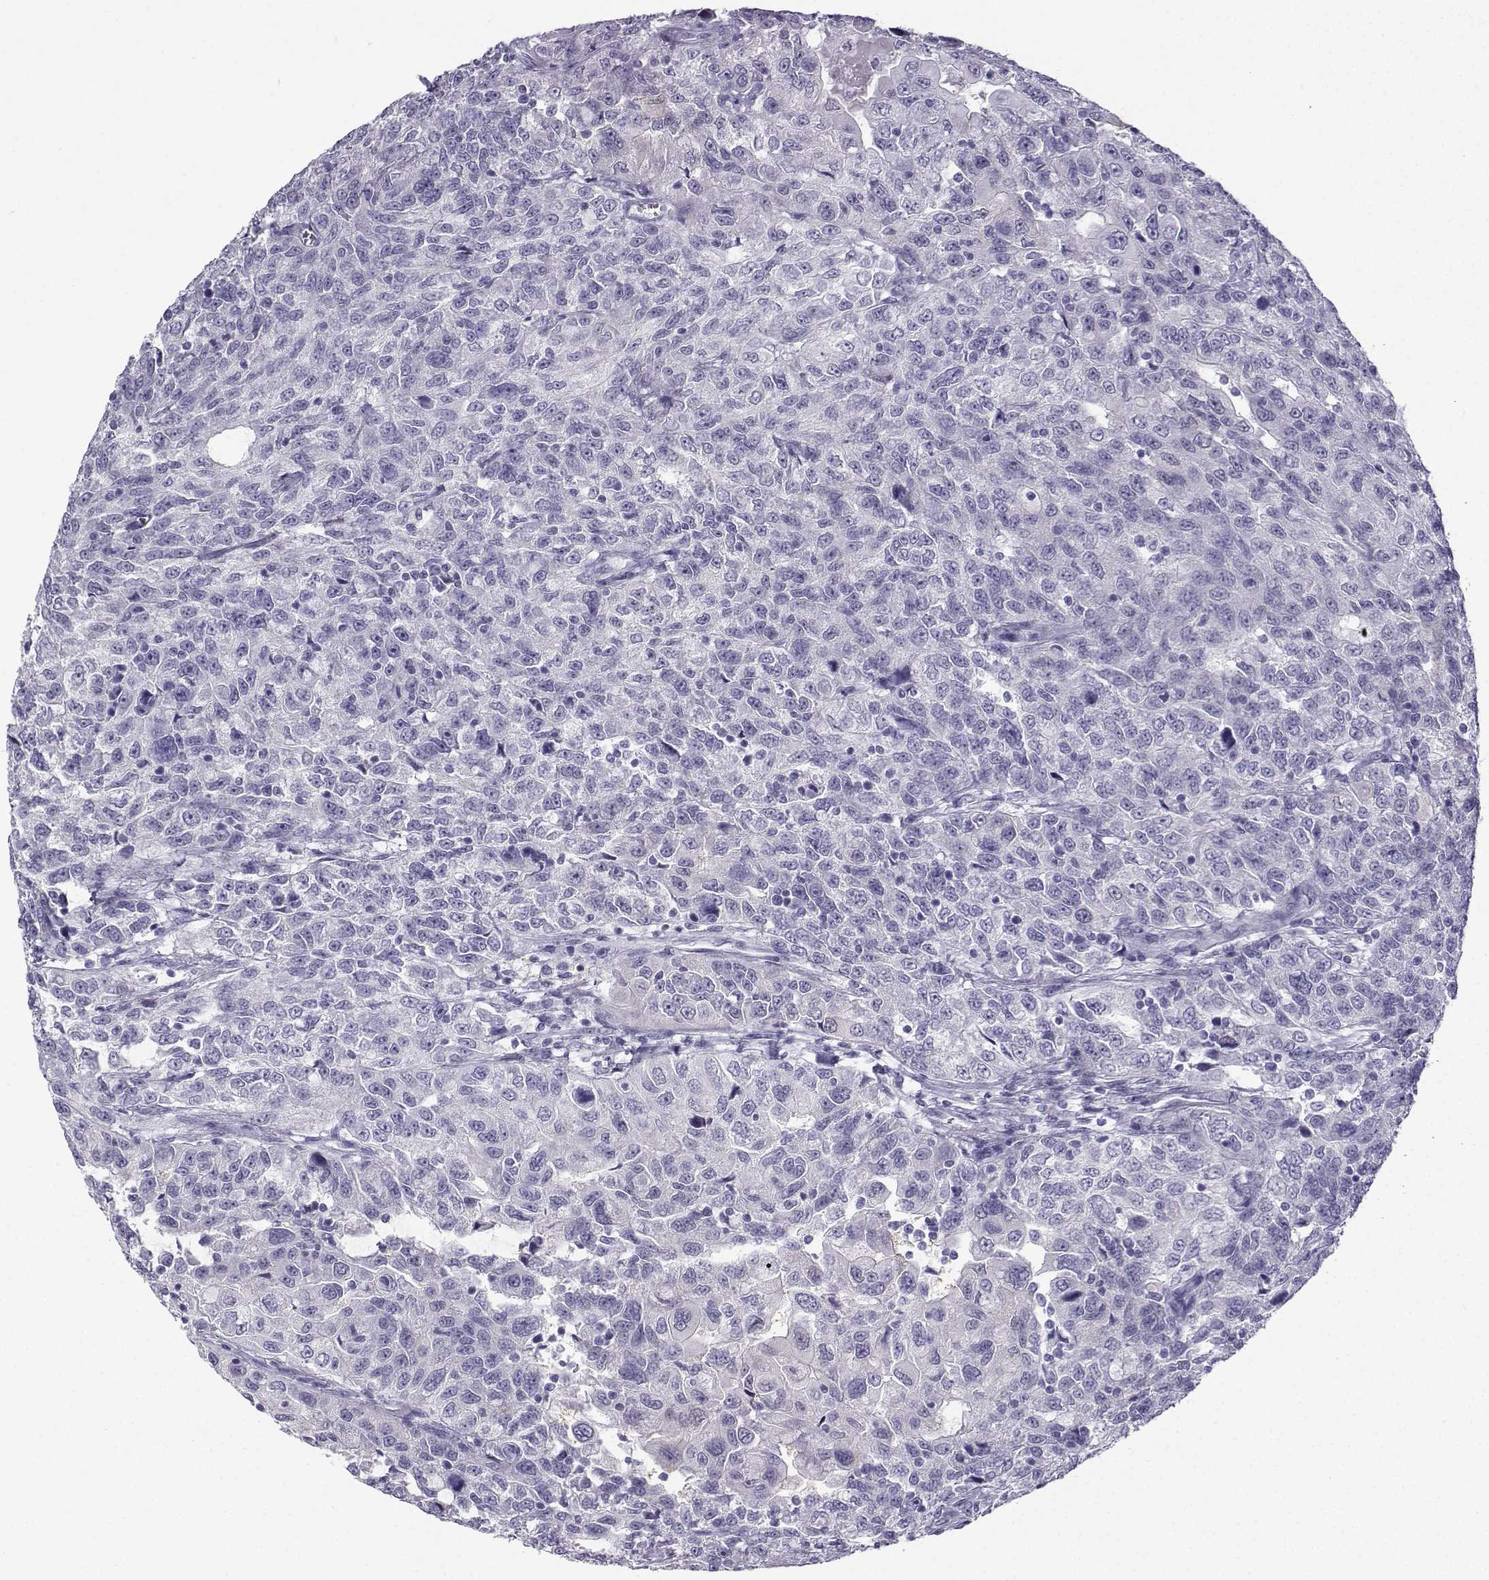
{"staining": {"intensity": "negative", "quantity": "none", "location": "none"}, "tissue": "urothelial cancer", "cell_type": "Tumor cells", "image_type": "cancer", "snomed": [{"axis": "morphology", "description": "Urothelial carcinoma, NOS"}, {"axis": "morphology", "description": "Urothelial carcinoma, High grade"}, {"axis": "topography", "description": "Urinary bladder"}], "caption": "This image is of urothelial cancer stained with immunohistochemistry to label a protein in brown with the nuclei are counter-stained blue. There is no positivity in tumor cells.", "gene": "ZBTB8B", "patient": {"sex": "female", "age": 73}}